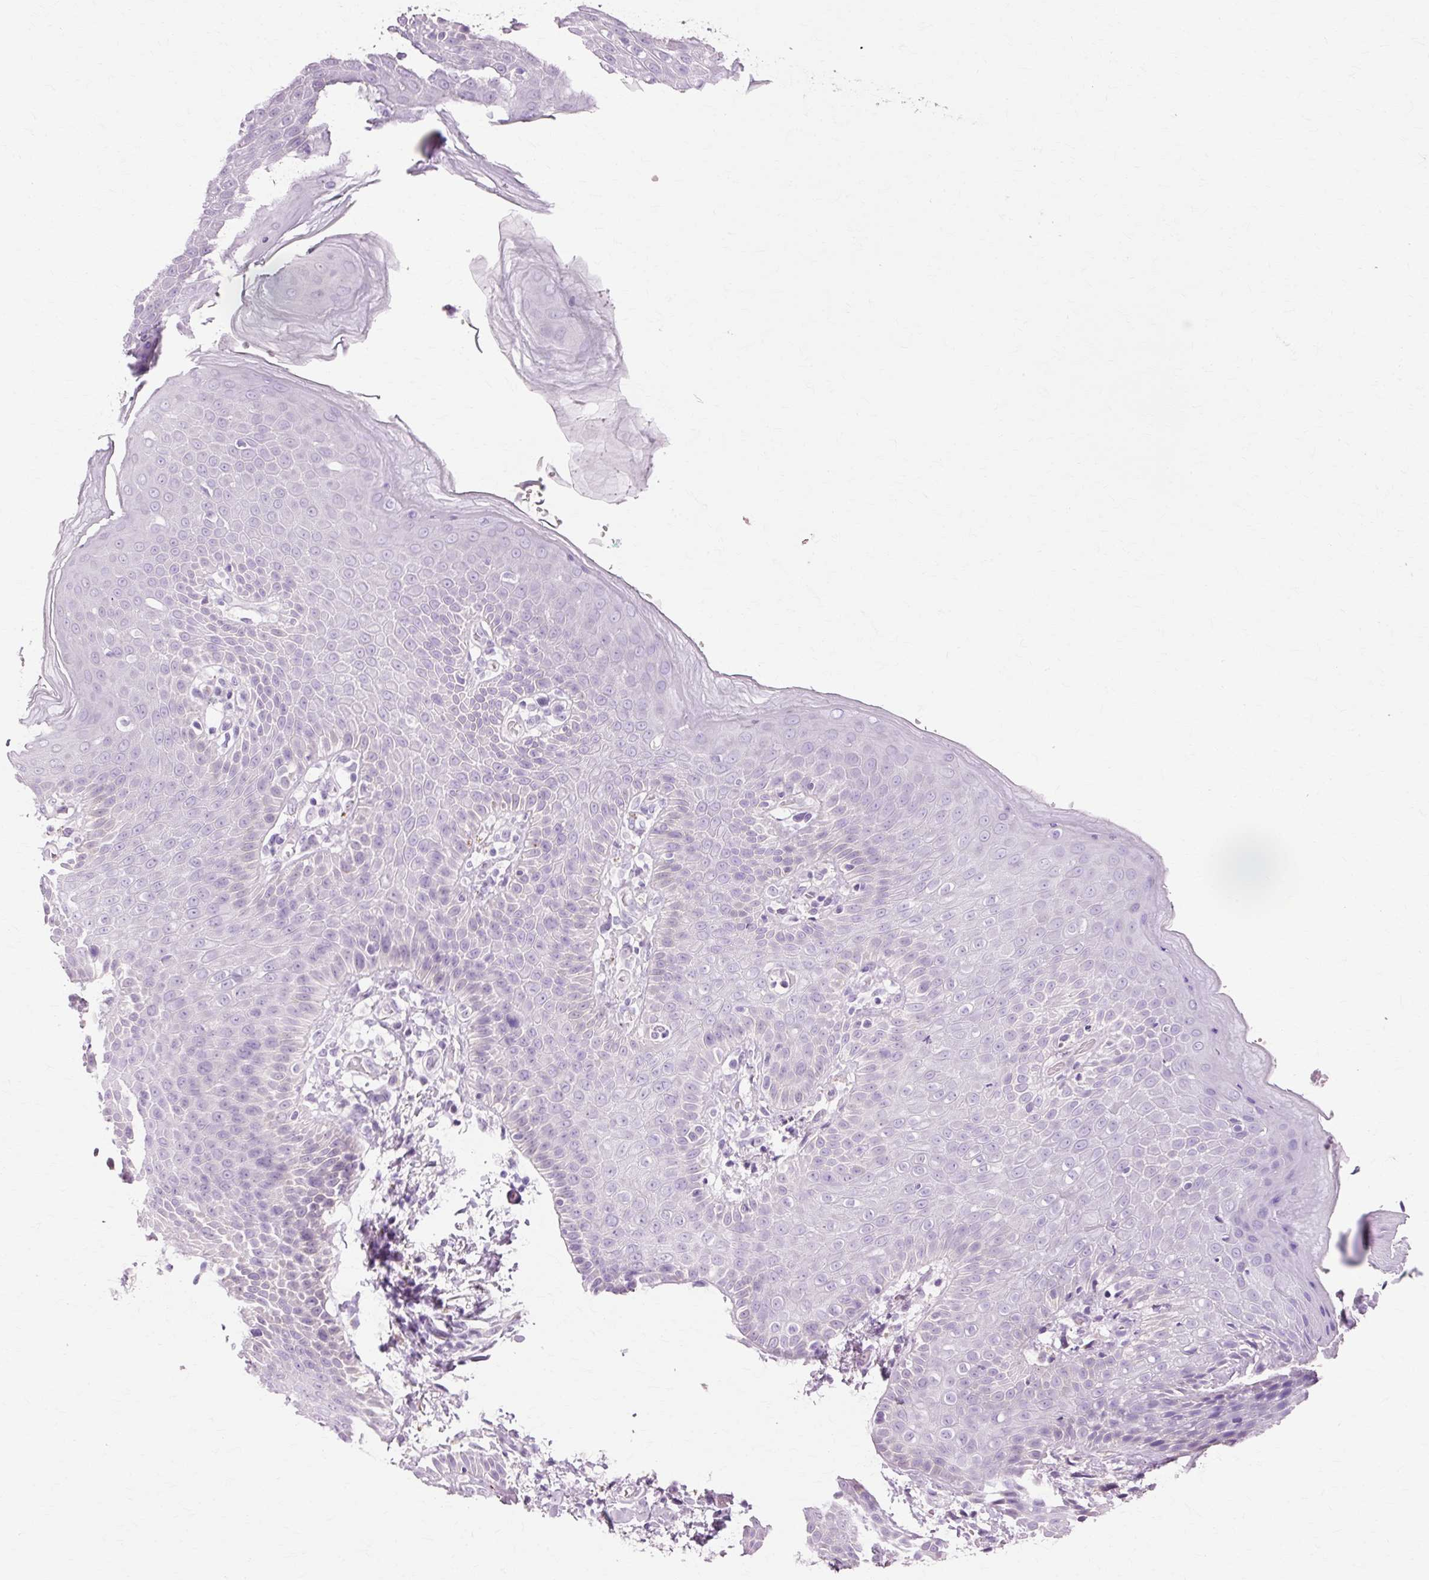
{"staining": {"intensity": "negative", "quantity": "none", "location": "none"}, "tissue": "skin", "cell_type": "Epidermal cells", "image_type": "normal", "snomed": [{"axis": "morphology", "description": "Normal tissue, NOS"}, {"axis": "topography", "description": "Peripheral nerve tissue"}], "caption": "A high-resolution micrograph shows IHC staining of unremarkable skin, which exhibits no significant positivity in epidermal cells.", "gene": "VN1R2", "patient": {"sex": "male", "age": 51}}